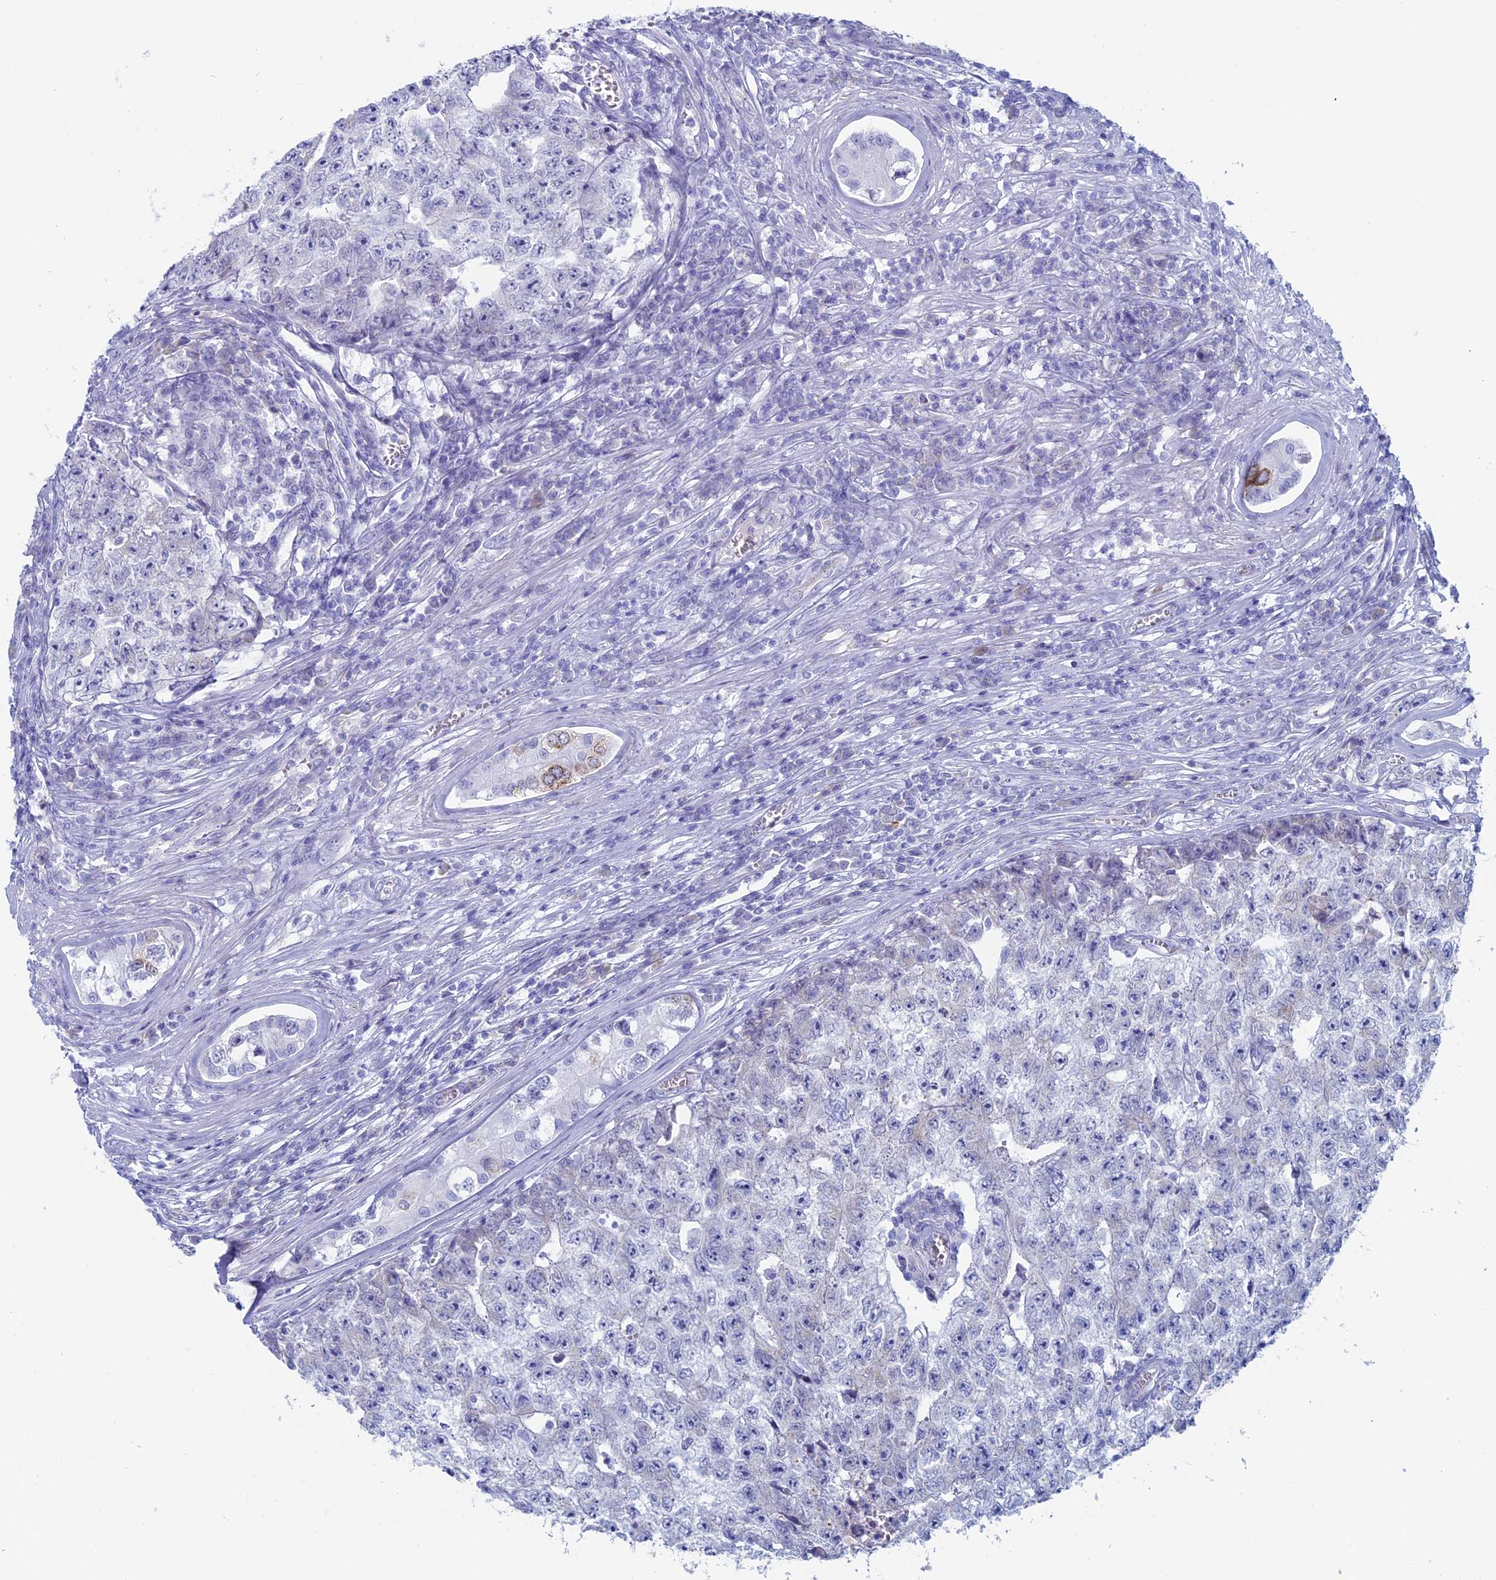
{"staining": {"intensity": "negative", "quantity": "none", "location": "none"}, "tissue": "testis cancer", "cell_type": "Tumor cells", "image_type": "cancer", "snomed": [{"axis": "morphology", "description": "Carcinoma, Embryonal, NOS"}, {"axis": "topography", "description": "Testis"}], "caption": "Immunohistochemical staining of human testis cancer (embryonal carcinoma) exhibits no significant expression in tumor cells. Nuclei are stained in blue.", "gene": "MAGEB6", "patient": {"sex": "male", "age": 17}}